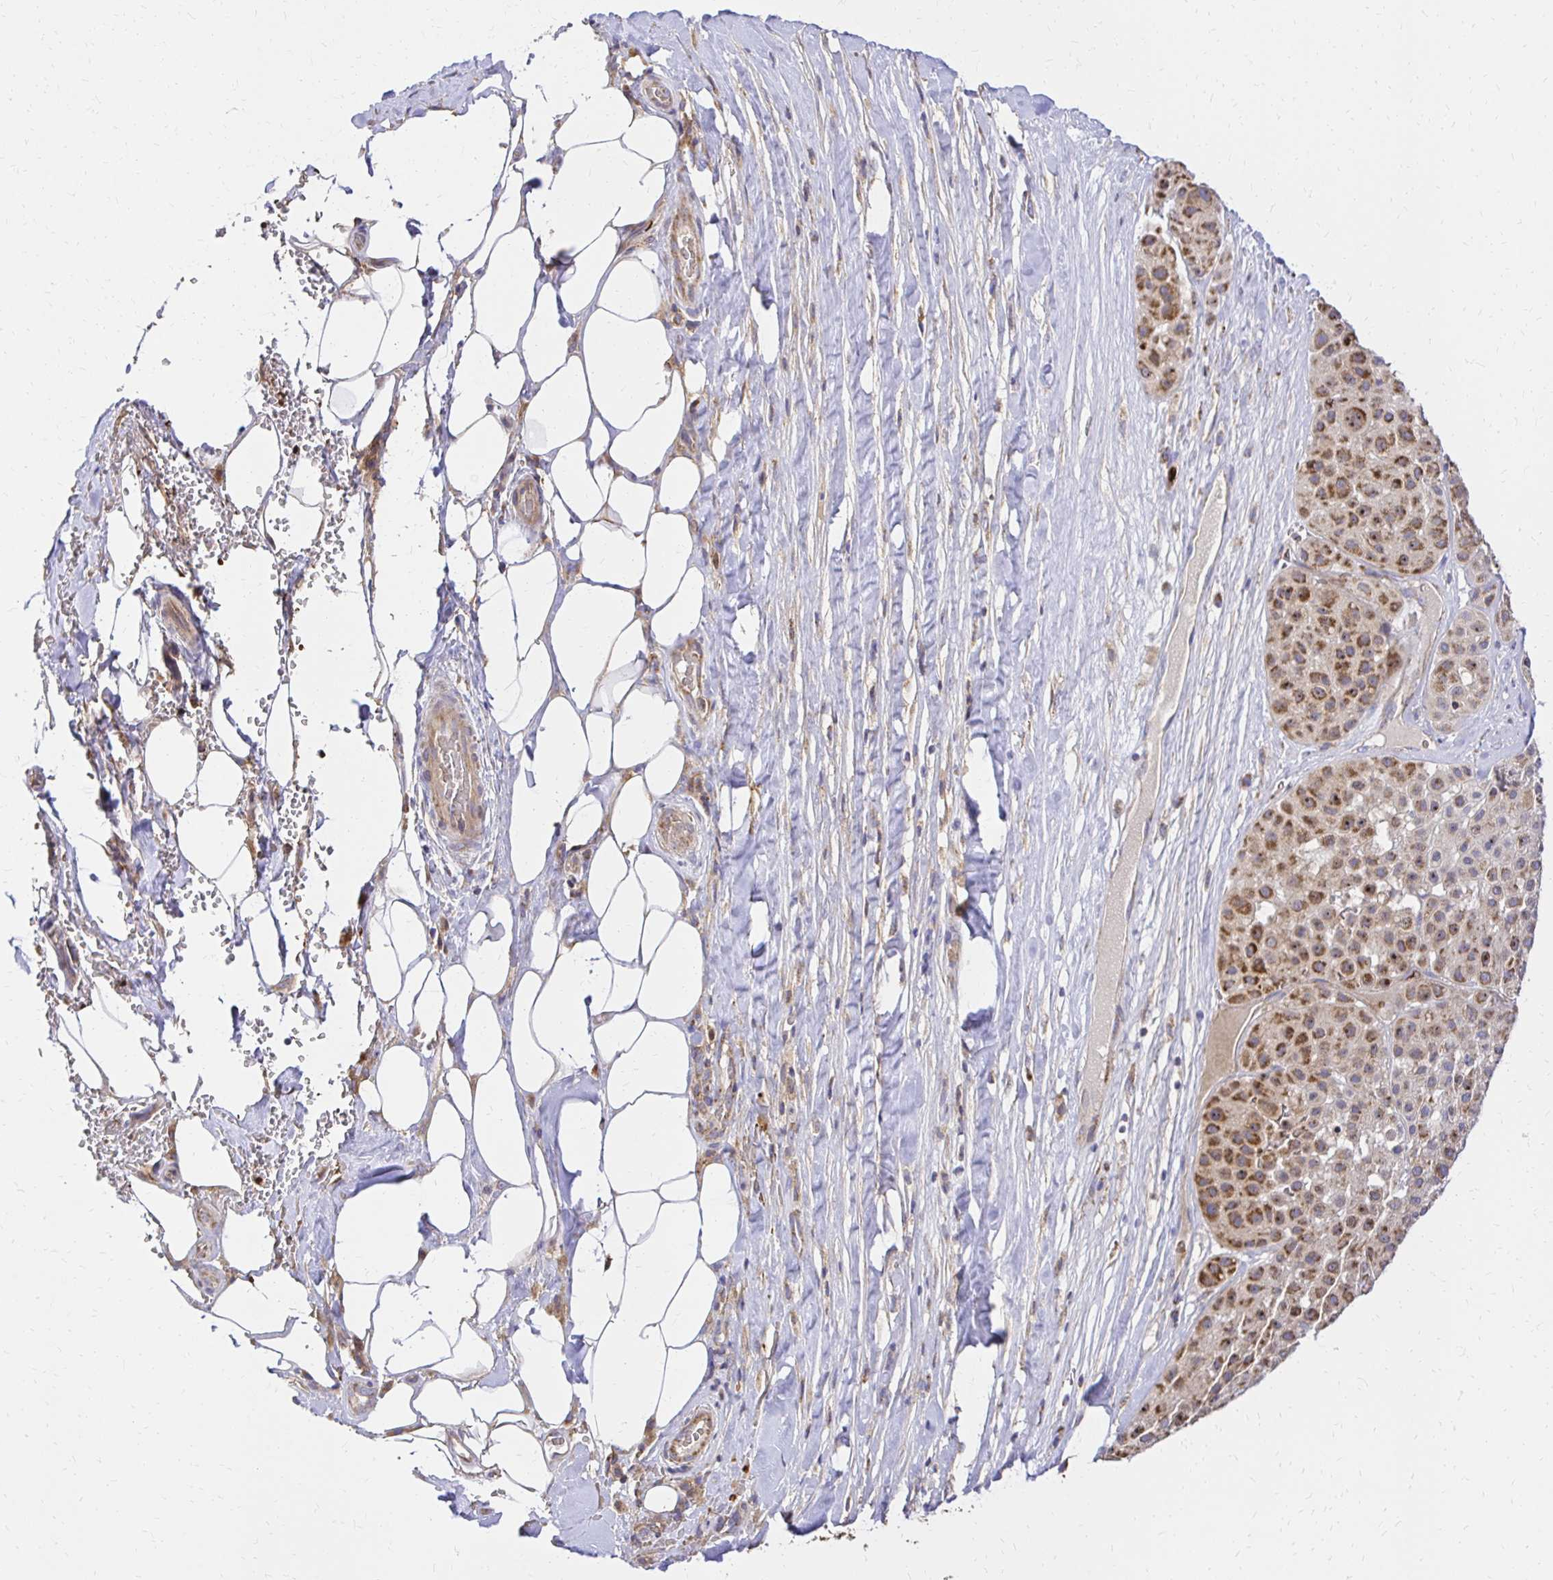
{"staining": {"intensity": "moderate", "quantity": ">75%", "location": "cytoplasmic/membranous"}, "tissue": "melanoma", "cell_type": "Tumor cells", "image_type": "cancer", "snomed": [{"axis": "morphology", "description": "Malignant melanoma, Metastatic site"}, {"axis": "topography", "description": "Smooth muscle"}], "caption": "A brown stain highlights moderate cytoplasmic/membranous positivity of a protein in melanoma tumor cells.", "gene": "MRPL13", "patient": {"sex": "male", "age": 41}}